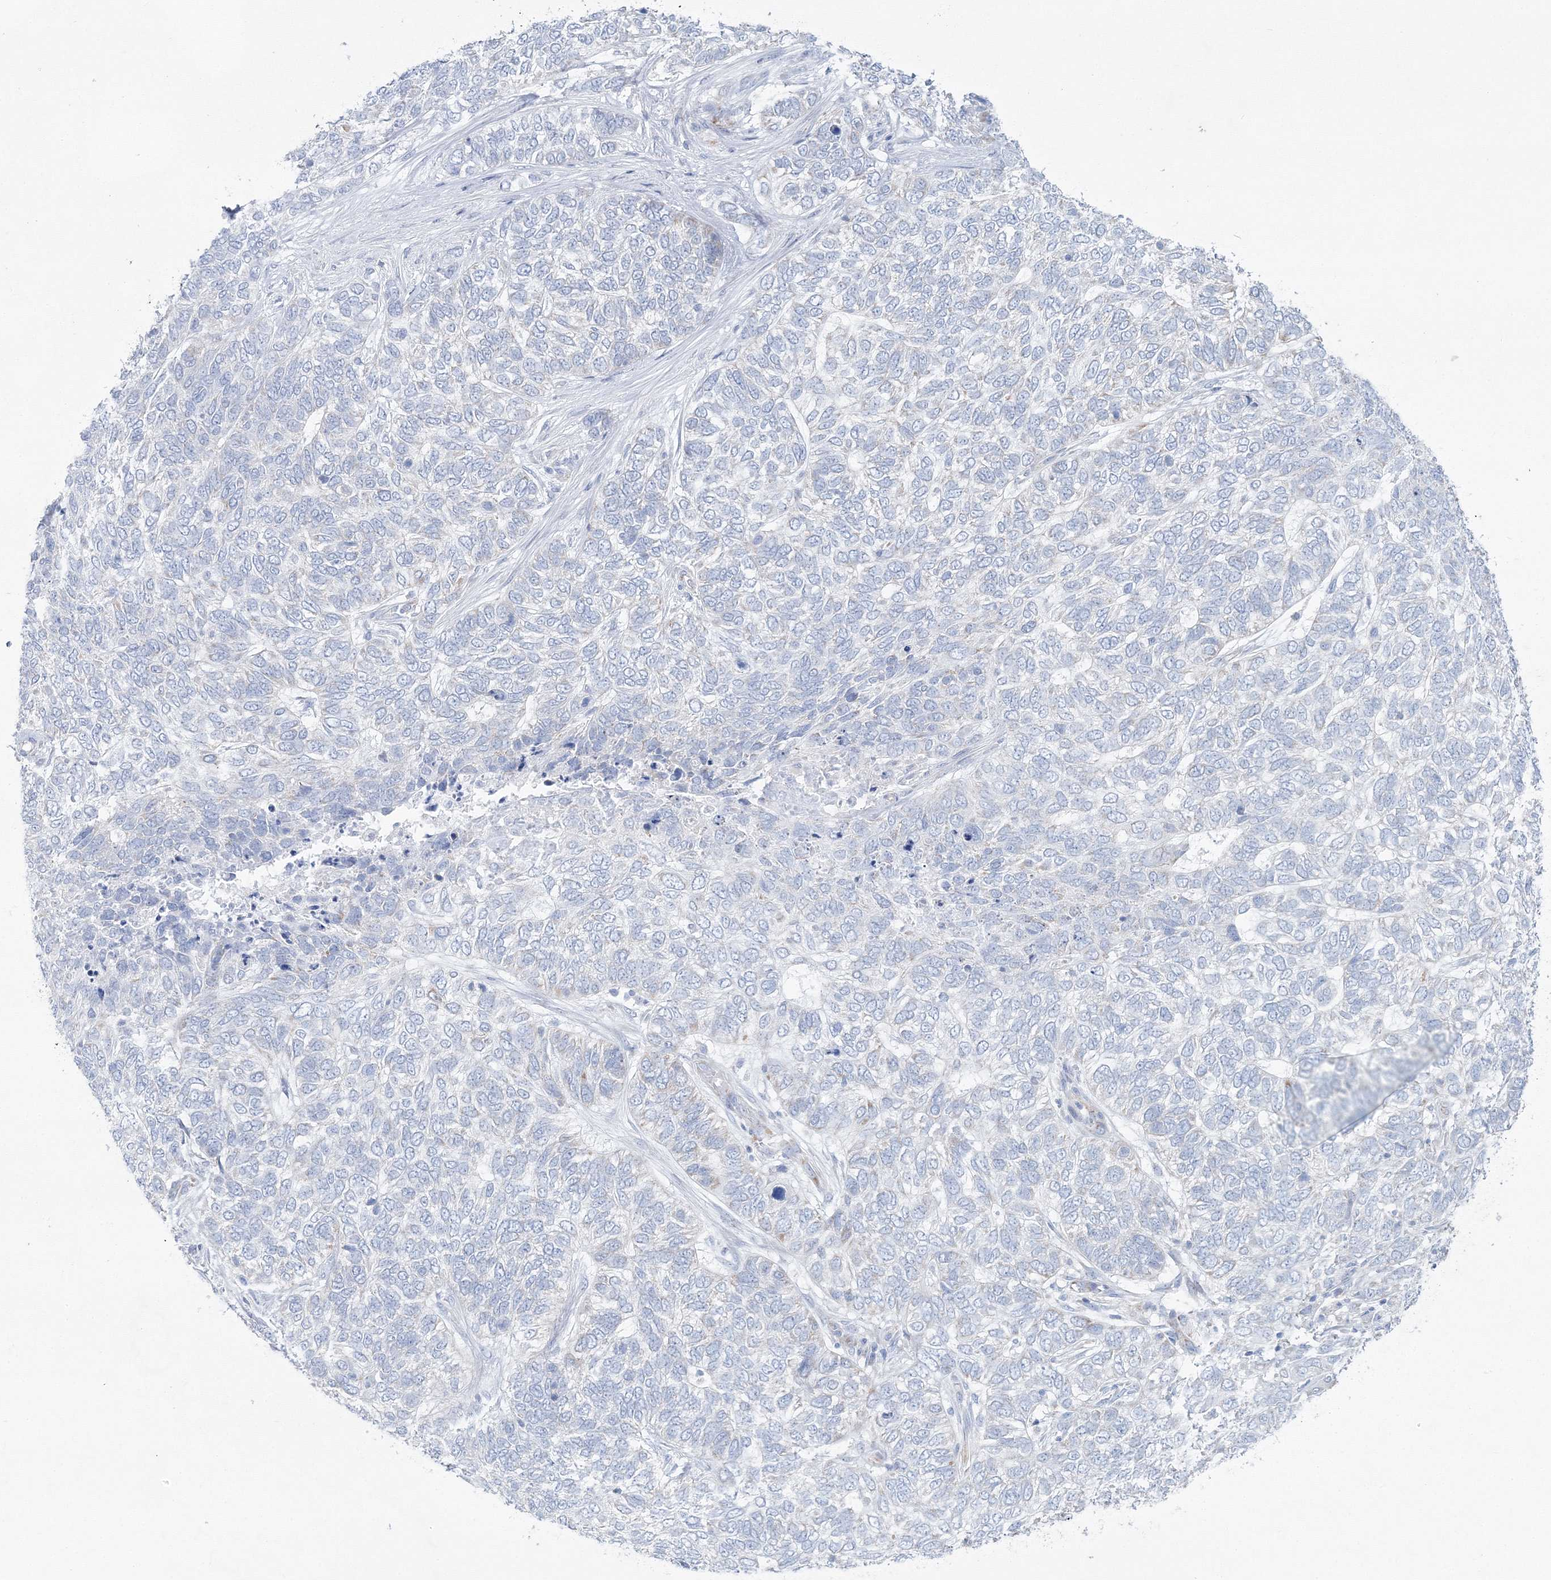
{"staining": {"intensity": "negative", "quantity": "none", "location": "none"}, "tissue": "skin cancer", "cell_type": "Tumor cells", "image_type": "cancer", "snomed": [{"axis": "morphology", "description": "Basal cell carcinoma"}, {"axis": "topography", "description": "Skin"}], "caption": "Protein analysis of skin basal cell carcinoma shows no significant staining in tumor cells.", "gene": "HIBCH", "patient": {"sex": "female", "age": 65}}